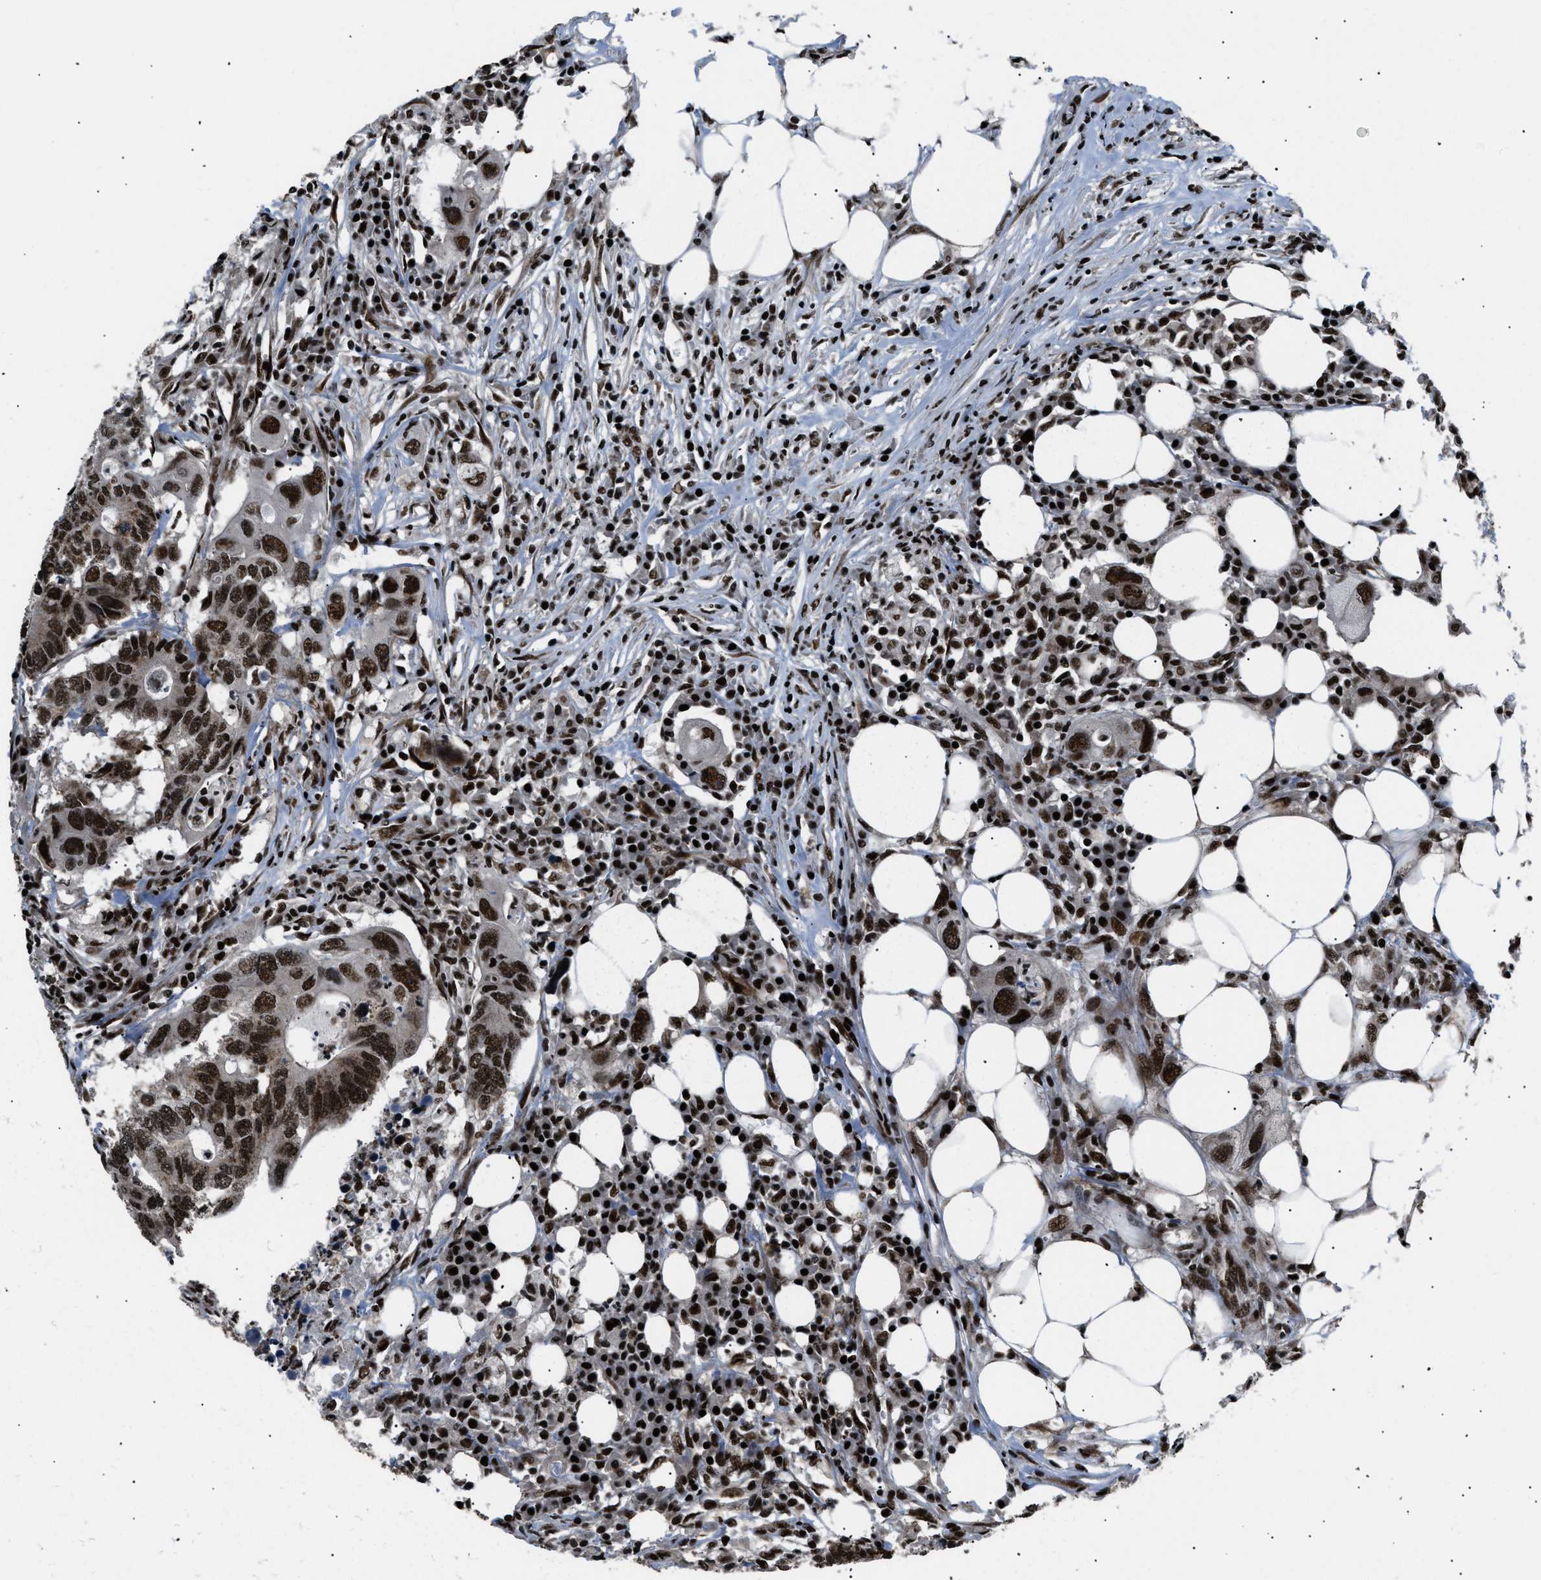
{"staining": {"intensity": "strong", "quantity": ">75%", "location": "nuclear"}, "tissue": "colorectal cancer", "cell_type": "Tumor cells", "image_type": "cancer", "snomed": [{"axis": "morphology", "description": "Adenocarcinoma, NOS"}, {"axis": "topography", "description": "Colon"}], "caption": "The micrograph reveals staining of colorectal adenocarcinoma, revealing strong nuclear protein staining (brown color) within tumor cells. (DAB = brown stain, brightfield microscopy at high magnification).", "gene": "RBM5", "patient": {"sex": "male", "age": 71}}